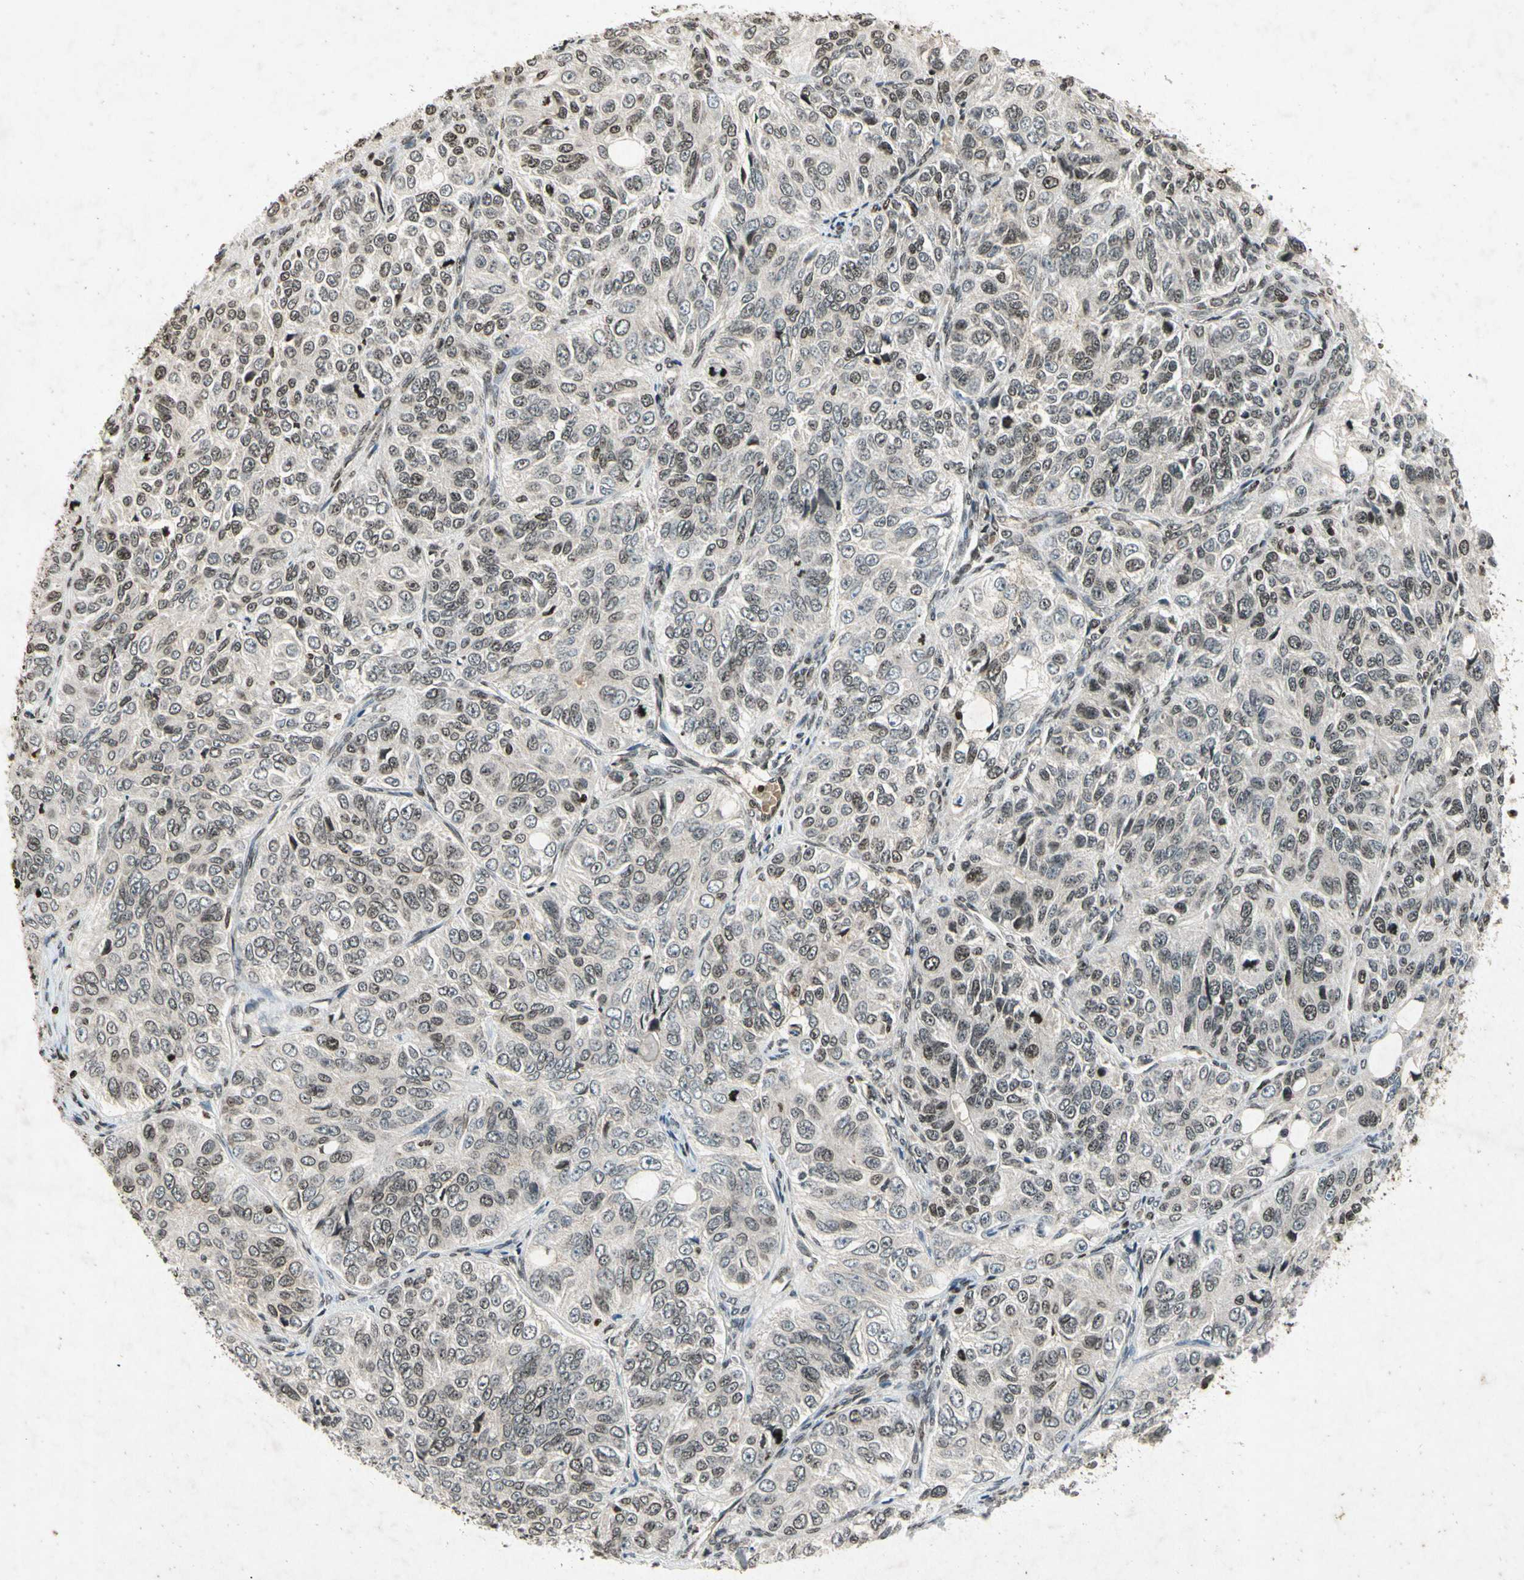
{"staining": {"intensity": "negative", "quantity": "none", "location": "none"}, "tissue": "ovarian cancer", "cell_type": "Tumor cells", "image_type": "cancer", "snomed": [{"axis": "morphology", "description": "Carcinoma, endometroid"}, {"axis": "topography", "description": "Ovary"}], "caption": "This is a micrograph of immunohistochemistry staining of ovarian endometroid carcinoma, which shows no positivity in tumor cells. The staining was performed using DAB to visualize the protein expression in brown, while the nuclei were stained in blue with hematoxylin (Magnification: 20x).", "gene": "HOXB3", "patient": {"sex": "female", "age": 51}}